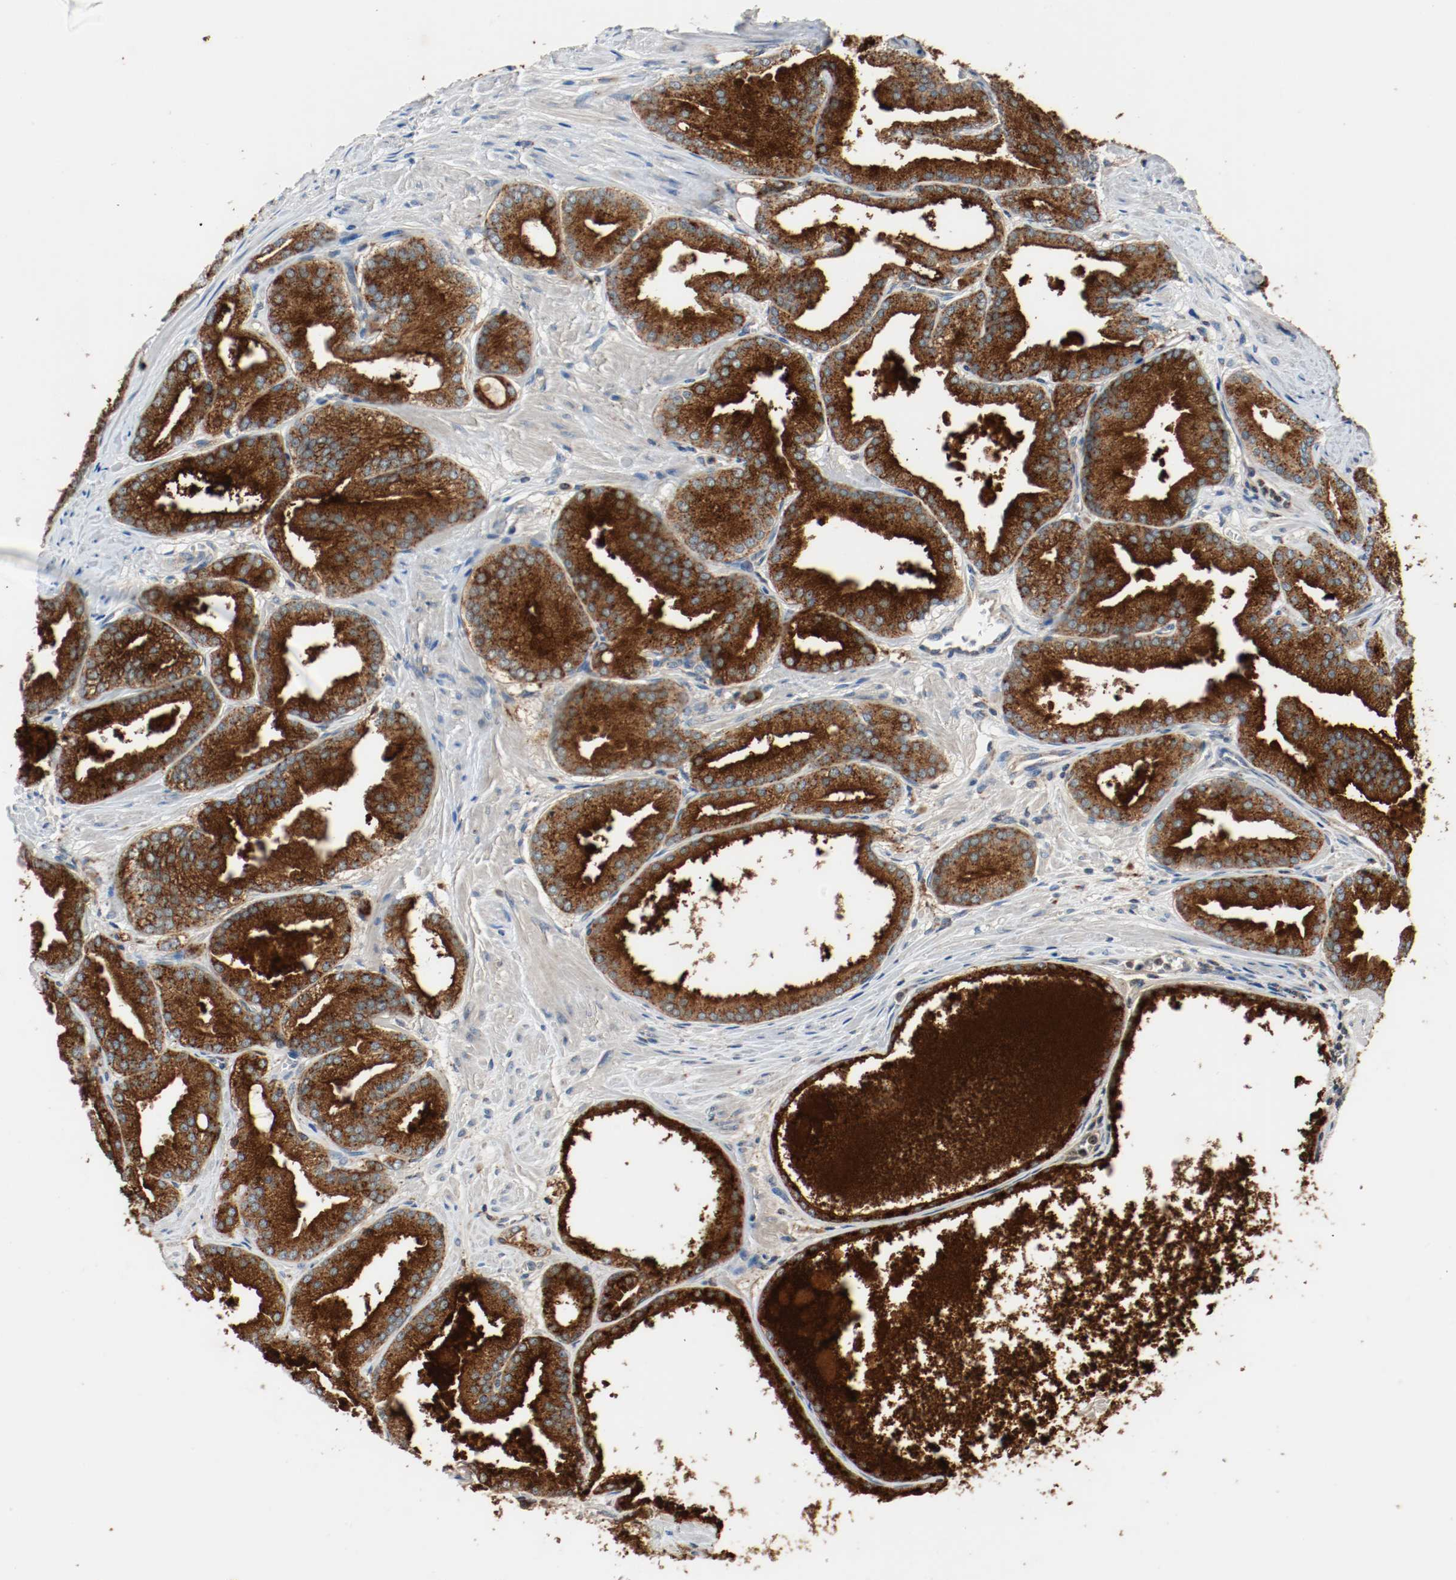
{"staining": {"intensity": "strong", "quantity": ">75%", "location": "cytoplasmic/membranous"}, "tissue": "prostate cancer", "cell_type": "Tumor cells", "image_type": "cancer", "snomed": [{"axis": "morphology", "description": "Adenocarcinoma, High grade"}, {"axis": "topography", "description": "Prostate"}], "caption": "This is a micrograph of IHC staining of prostate cancer (high-grade adenocarcinoma), which shows strong positivity in the cytoplasmic/membranous of tumor cells.", "gene": "LAMP2", "patient": {"sex": "male", "age": 61}}